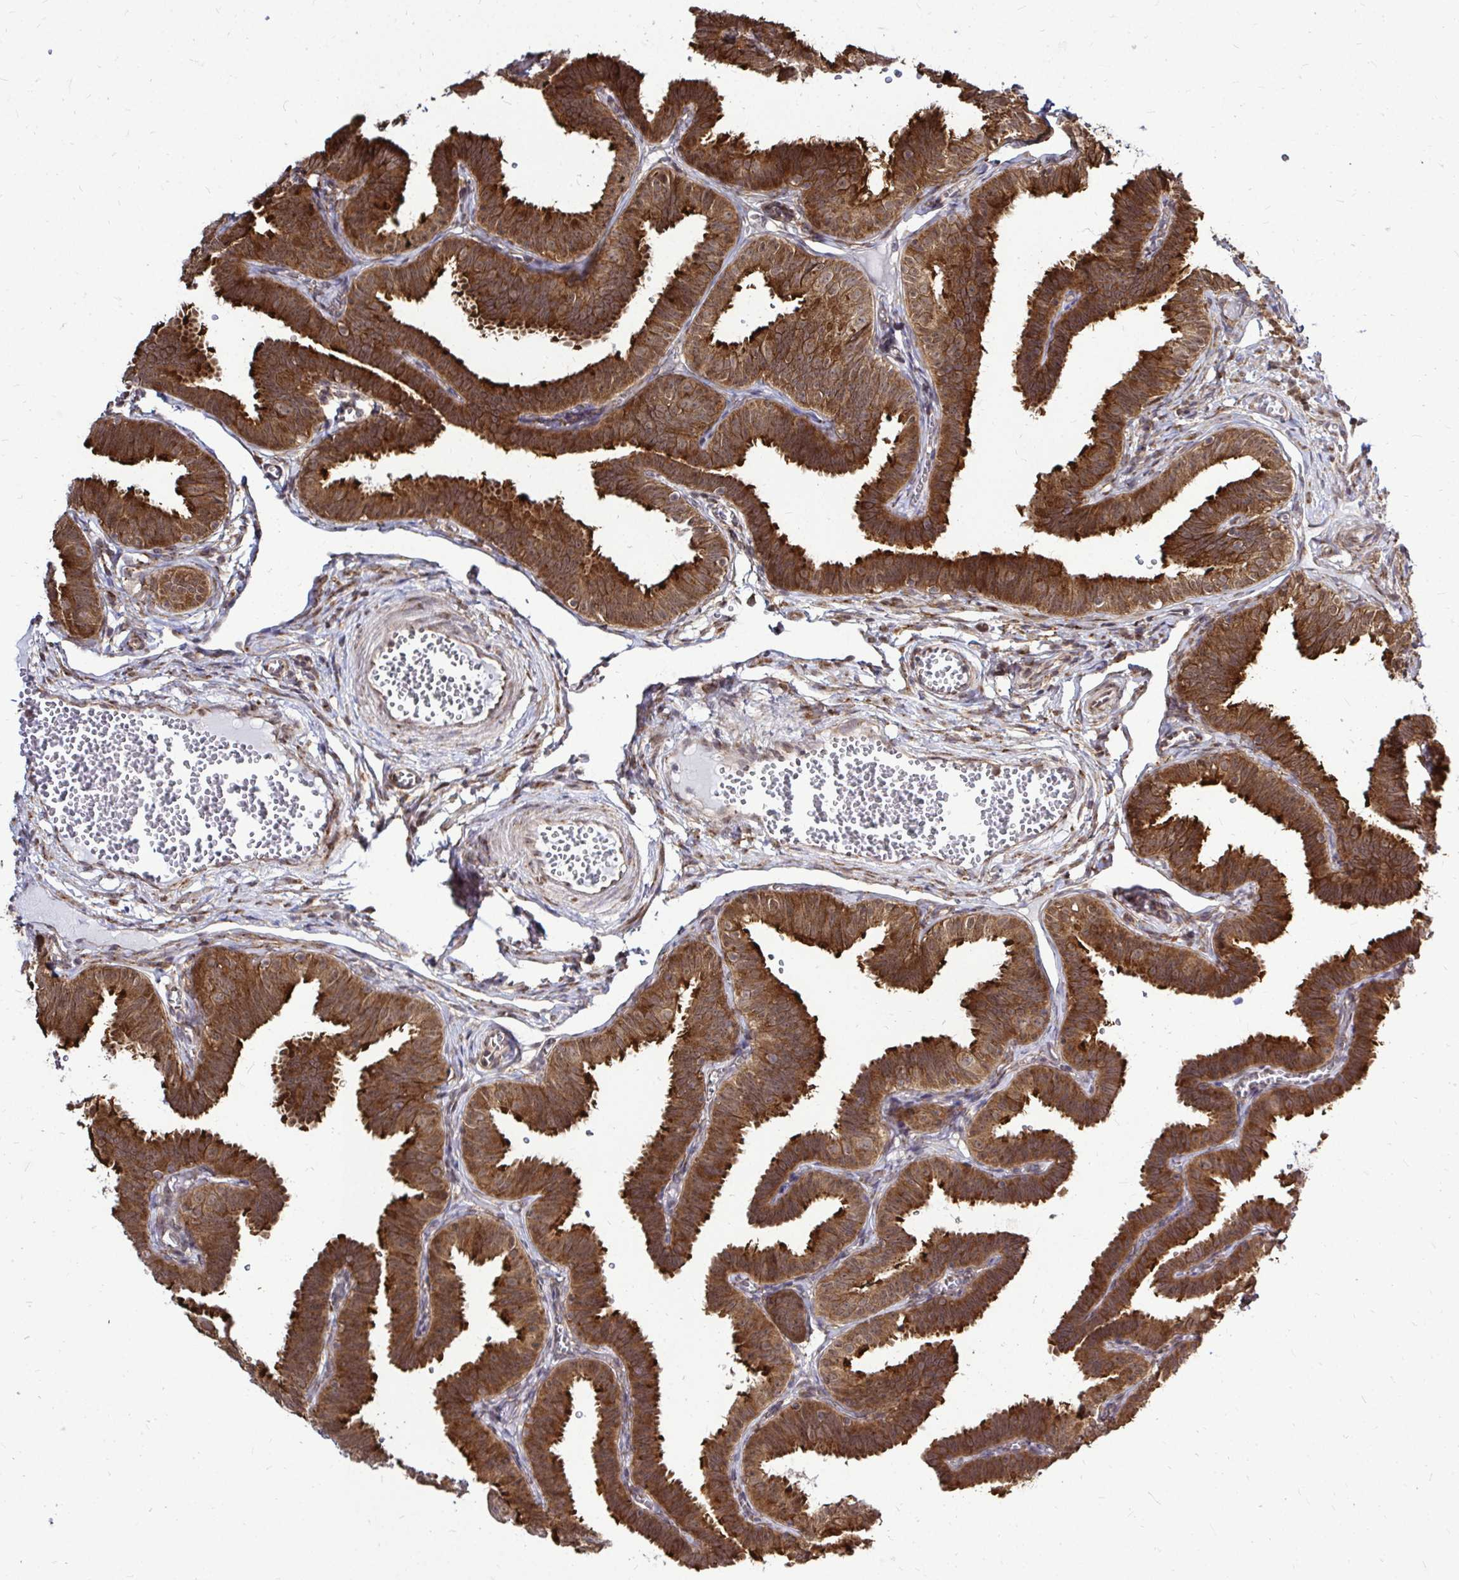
{"staining": {"intensity": "strong", "quantity": ">75%", "location": "cytoplasmic/membranous"}, "tissue": "fallopian tube", "cell_type": "Glandular cells", "image_type": "normal", "snomed": [{"axis": "morphology", "description": "Normal tissue, NOS"}, {"axis": "topography", "description": "Fallopian tube"}], "caption": "Protein expression analysis of unremarkable fallopian tube demonstrates strong cytoplasmic/membranous positivity in approximately >75% of glandular cells. Using DAB (3,3'-diaminobenzidine) (brown) and hematoxylin (blue) stains, captured at high magnification using brightfield microscopy.", "gene": "FMR1", "patient": {"sex": "female", "age": 25}}